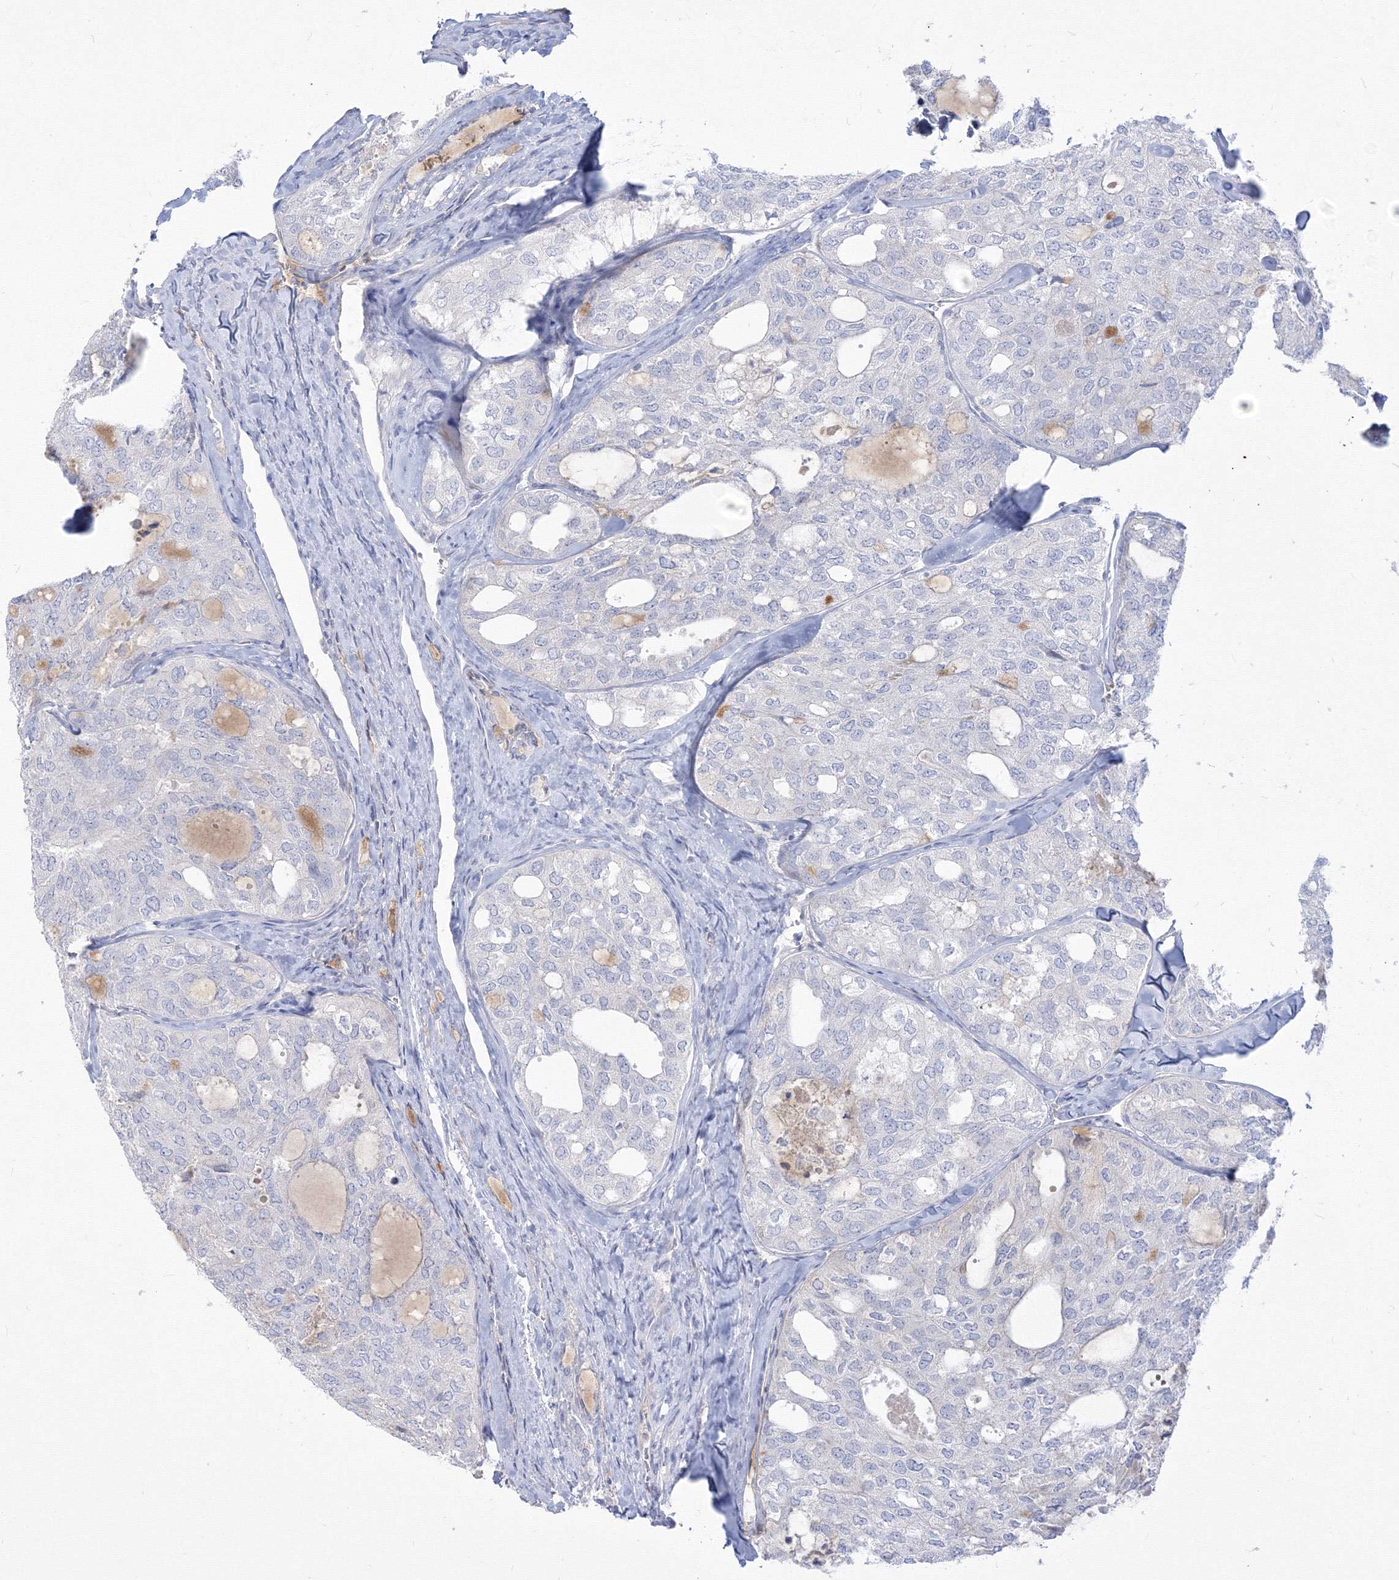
{"staining": {"intensity": "negative", "quantity": "none", "location": "none"}, "tissue": "thyroid cancer", "cell_type": "Tumor cells", "image_type": "cancer", "snomed": [{"axis": "morphology", "description": "Follicular adenoma carcinoma, NOS"}, {"axis": "topography", "description": "Thyroid gland"}], "caption": "Immunohistochemistry of follicular adenoma carcinoma (thyroid) displays no positivity in tumor cells. (DAB IHC with hematoxylin counter stain).", "gene": "FBXL8", "patient": {"sex": "male", "age": 75}}